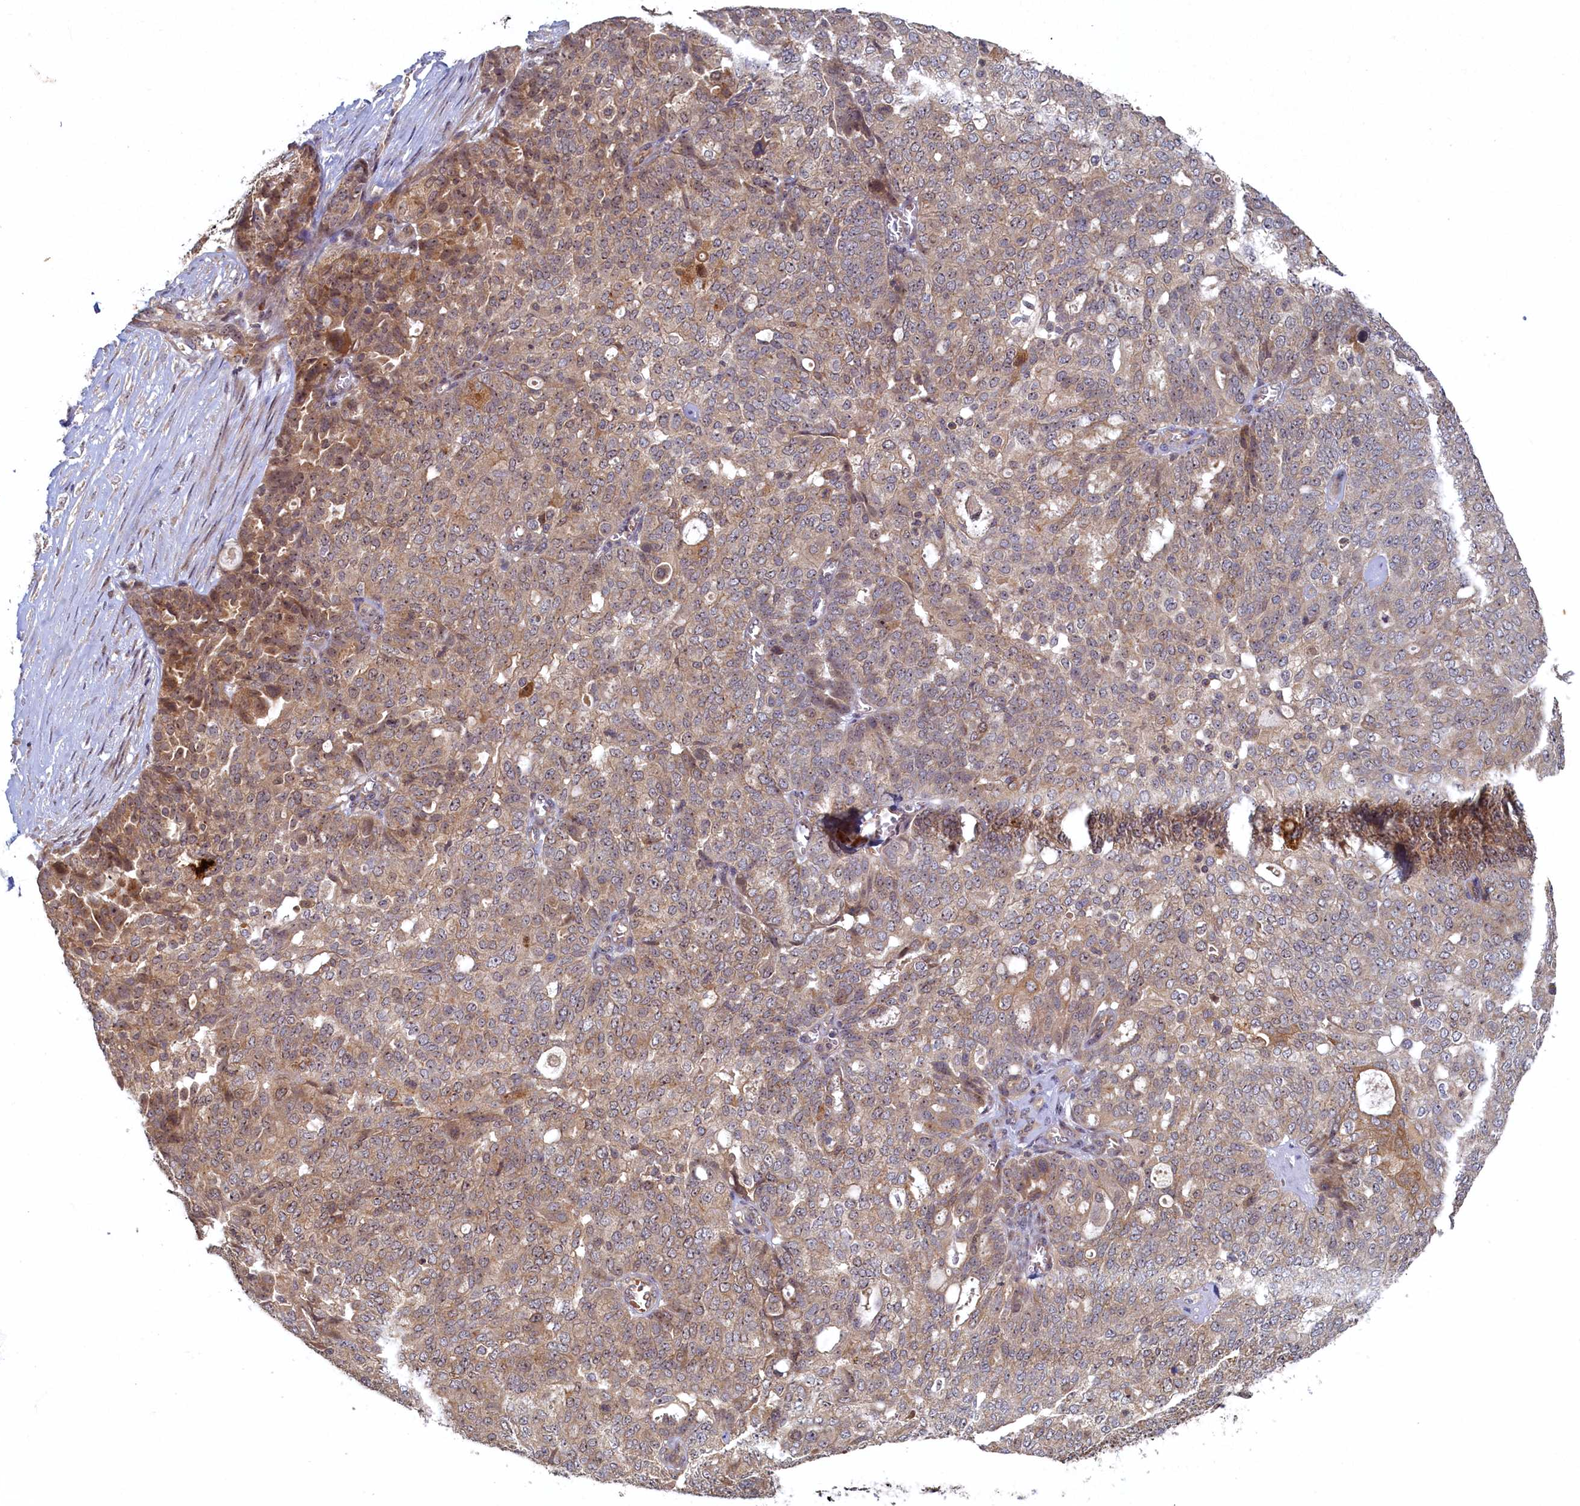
{"staining": {"intensity": "moderate", "quantity": ">75%", "location": "cytoplasmic/membranous"}, "tissue": "ovarian cancer", "cell_type": "Tumor cells", "image_type": "cancer", "snomed": [{"axis": "morphology", "description": "Cystadenocarcinoma, serous, NOS"}, {"axis": "topography", "description": "Soft tissue"}, {"axis": "topography", "description": "Ovary"}], "caption": "Ovarian cancer (serous cystadenocarcinoma) stained with IHC reveals moderate cytoplasmic/membranous expression in approximately >75% of tumor cells.", "gene": "CEP20", "patient": {"sex": "female", "age": 57}}